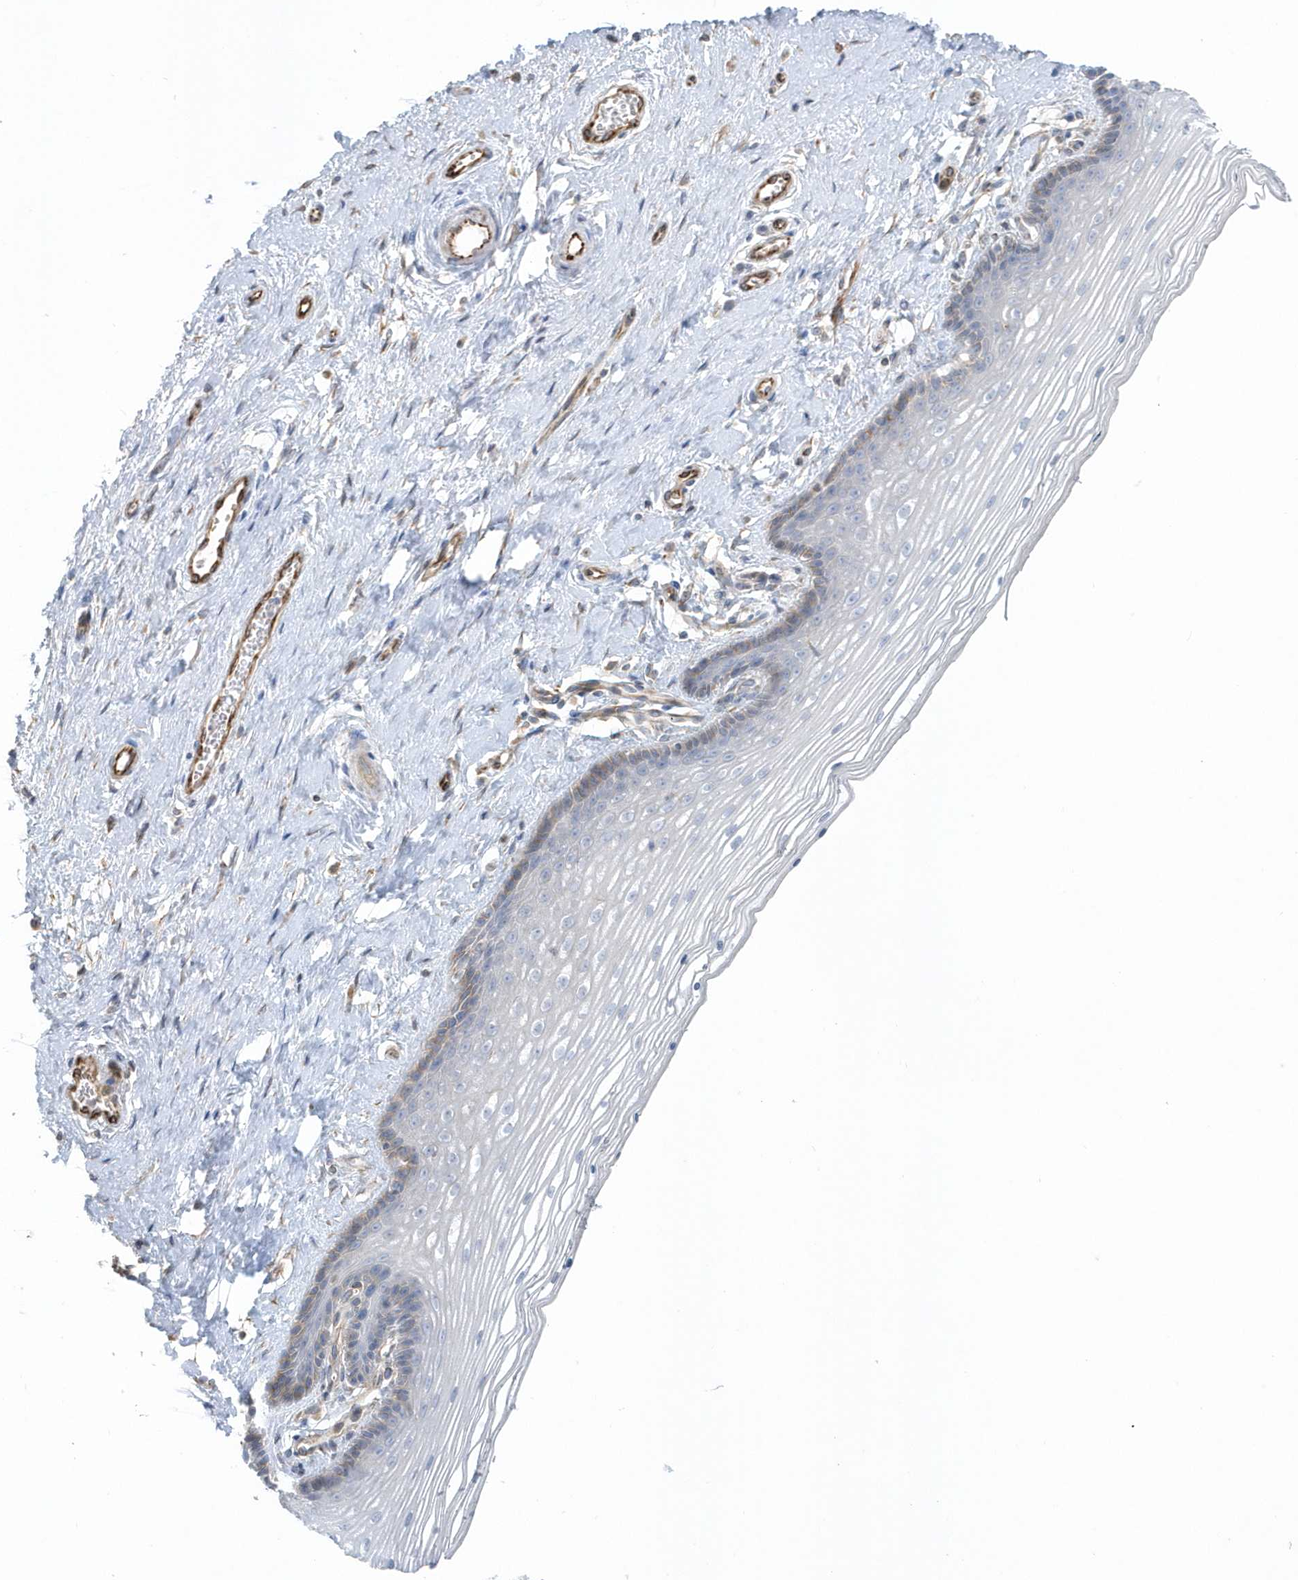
{"staining": {"intensity": "negative", "quantity": "none", "location": "none"}, "tissue": "vagina", "cell_type": "Squamous epithelial cells", "image_type": "normal", "snomed": [{"axis": "morphology", "description": "Normal tissue, NOS"}, {"axis": "topography", "description": "Vagina"}], "caption": "Immunohistochemical staining of benign vagina displays no significant staining in squamous epithelial cells. The staining was performed using DAB (3,3'-diaminobenzidine) to visualize the protein expression in brown, while the nuclei were stained in blue with hematoxylin (Magnification: 20x).", "gene": "RAB17", "patient": {"sex": "female", "age": 46}}